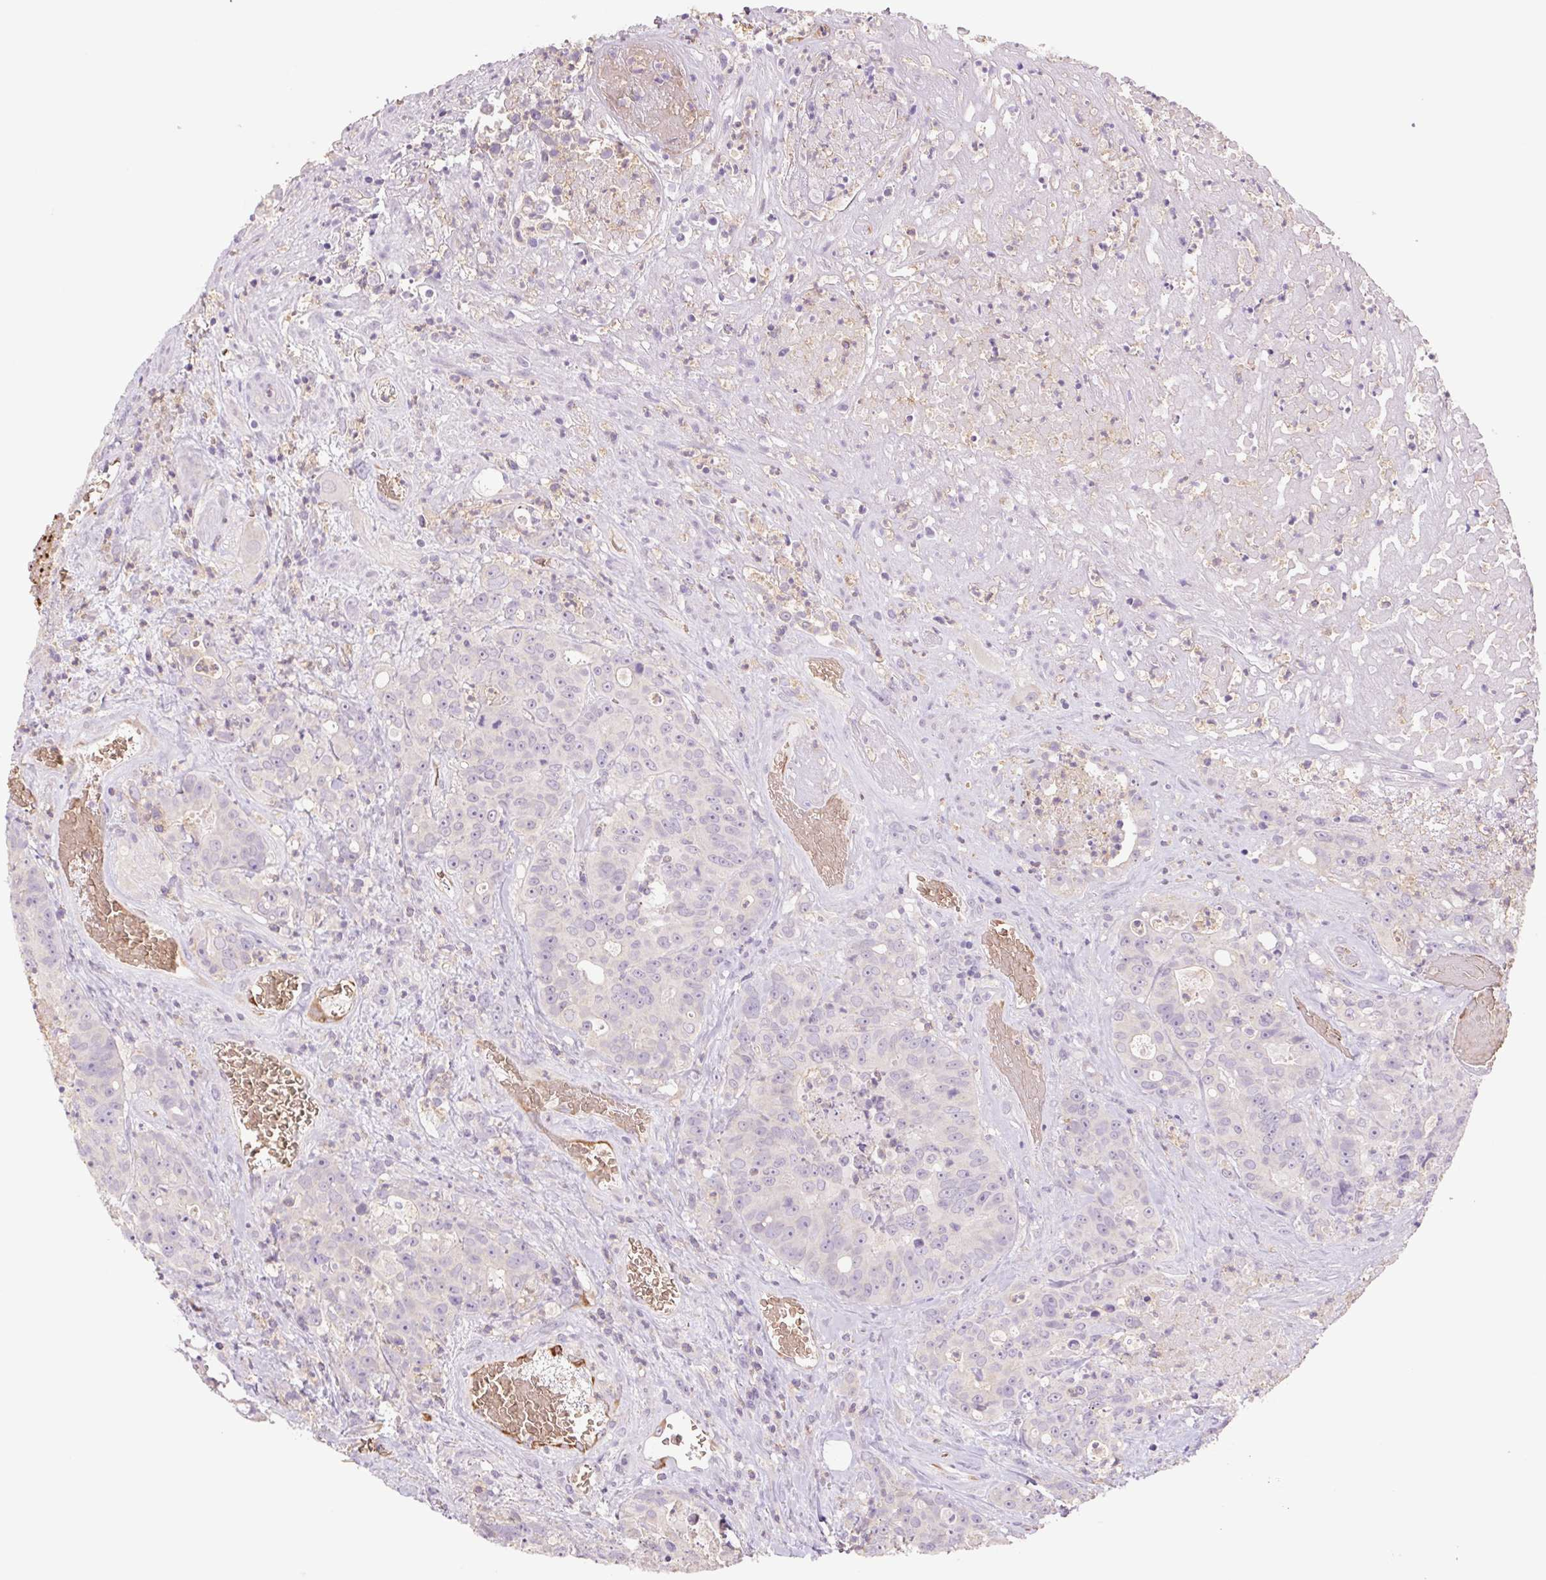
{"staining": {"intensity": "negative", "quantity": "none", "location": "none"}, "tissue": "colorectal cancer", "cell_type": "Tumor cells", "image_type": "cancer", "snomed": [{"axis": "morphology", "description": "Adenocarcinoma, NOS"}, {"axis": "topography", "description": "Rectum"}], "caption": "Tumor cells are negative for brown protein staining in colorectal adenocarcinoma. (Brightfield microscopy of DAB (3,3'-diaminobenzidine) immunohistochemistry (IHC) at high magnification).", "gene": "IGFL3", "patient": {"sex": "female", "age": 62}}